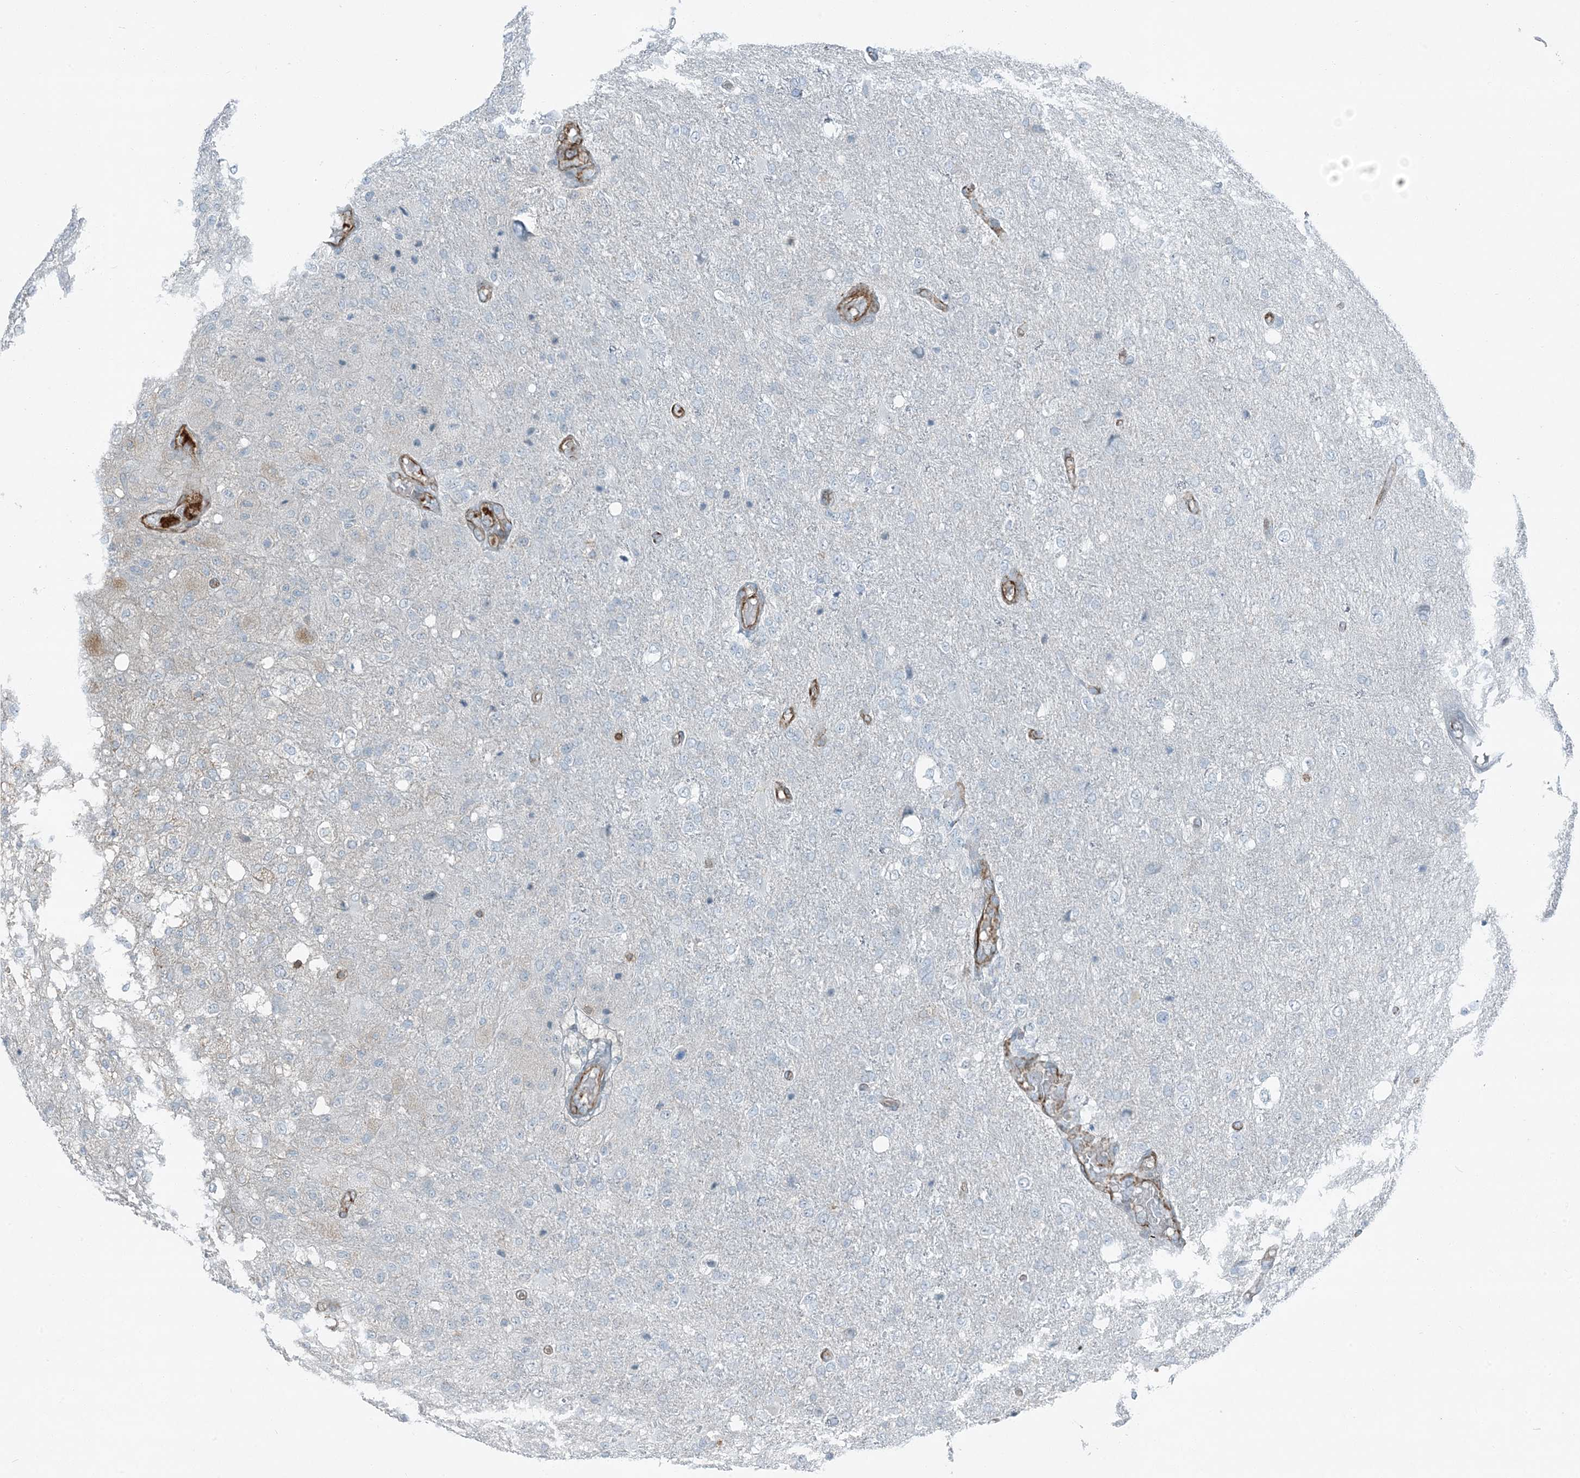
{"staining": {"intensity": "negative", "quantity": "none", "location": "none"}, "tissue": "glioma", "cell_type": "Tumor cells", "image_type": "cancer", "snomed": [{"axis": "morphology", "description": "Normal tissue, NOS"}, {"axis": "morphology", "description": "Glioma, malignant, High grade"}, {"axis": "topography", "description": "Cerebral cortex"}], "caption": "Malignant glioma (high-grade) was stained to show a protein in brown. There is no significant staining in tumor cells.", "gene": "APOBEC3C", "patient": {"sex": "male", "age": 77}}